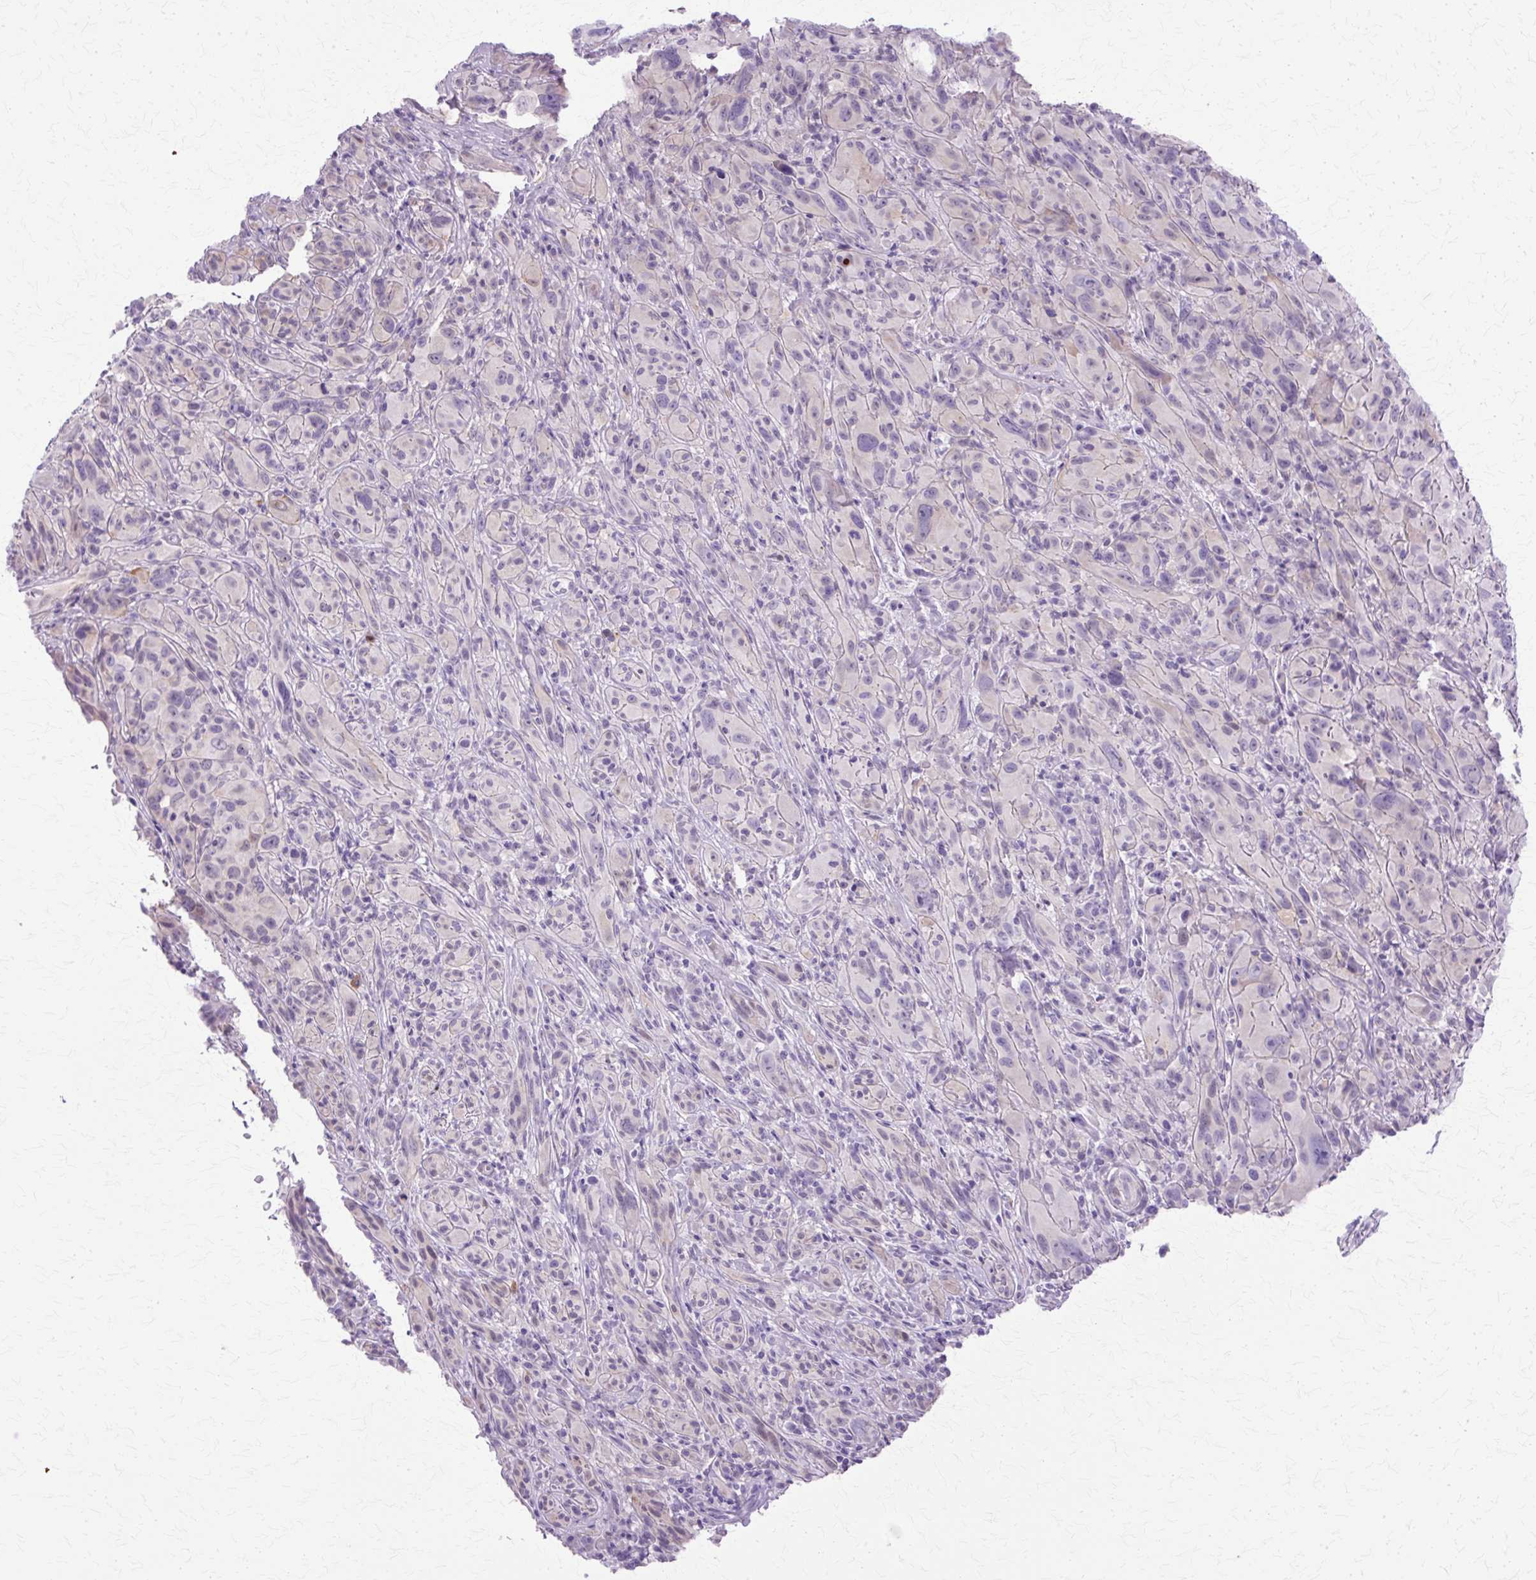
{"staining": {"intensity": "negative", "quantity": "none", "location": "none"}, "tissue": "melanoma", "cell_type": "Tumor cells", "image_type": "cancer", "snomed": [{"axis": "morphology", "description": "Malignant melanoma, NOS"}, {"axis": "topography", "description": "Skin of head"}], "caption": "Human melanoma stained for a protein using IHC displays no staining in tumor cells.", "gene": "HSPA8", "patient": {"sex": "male", "age": 96}}